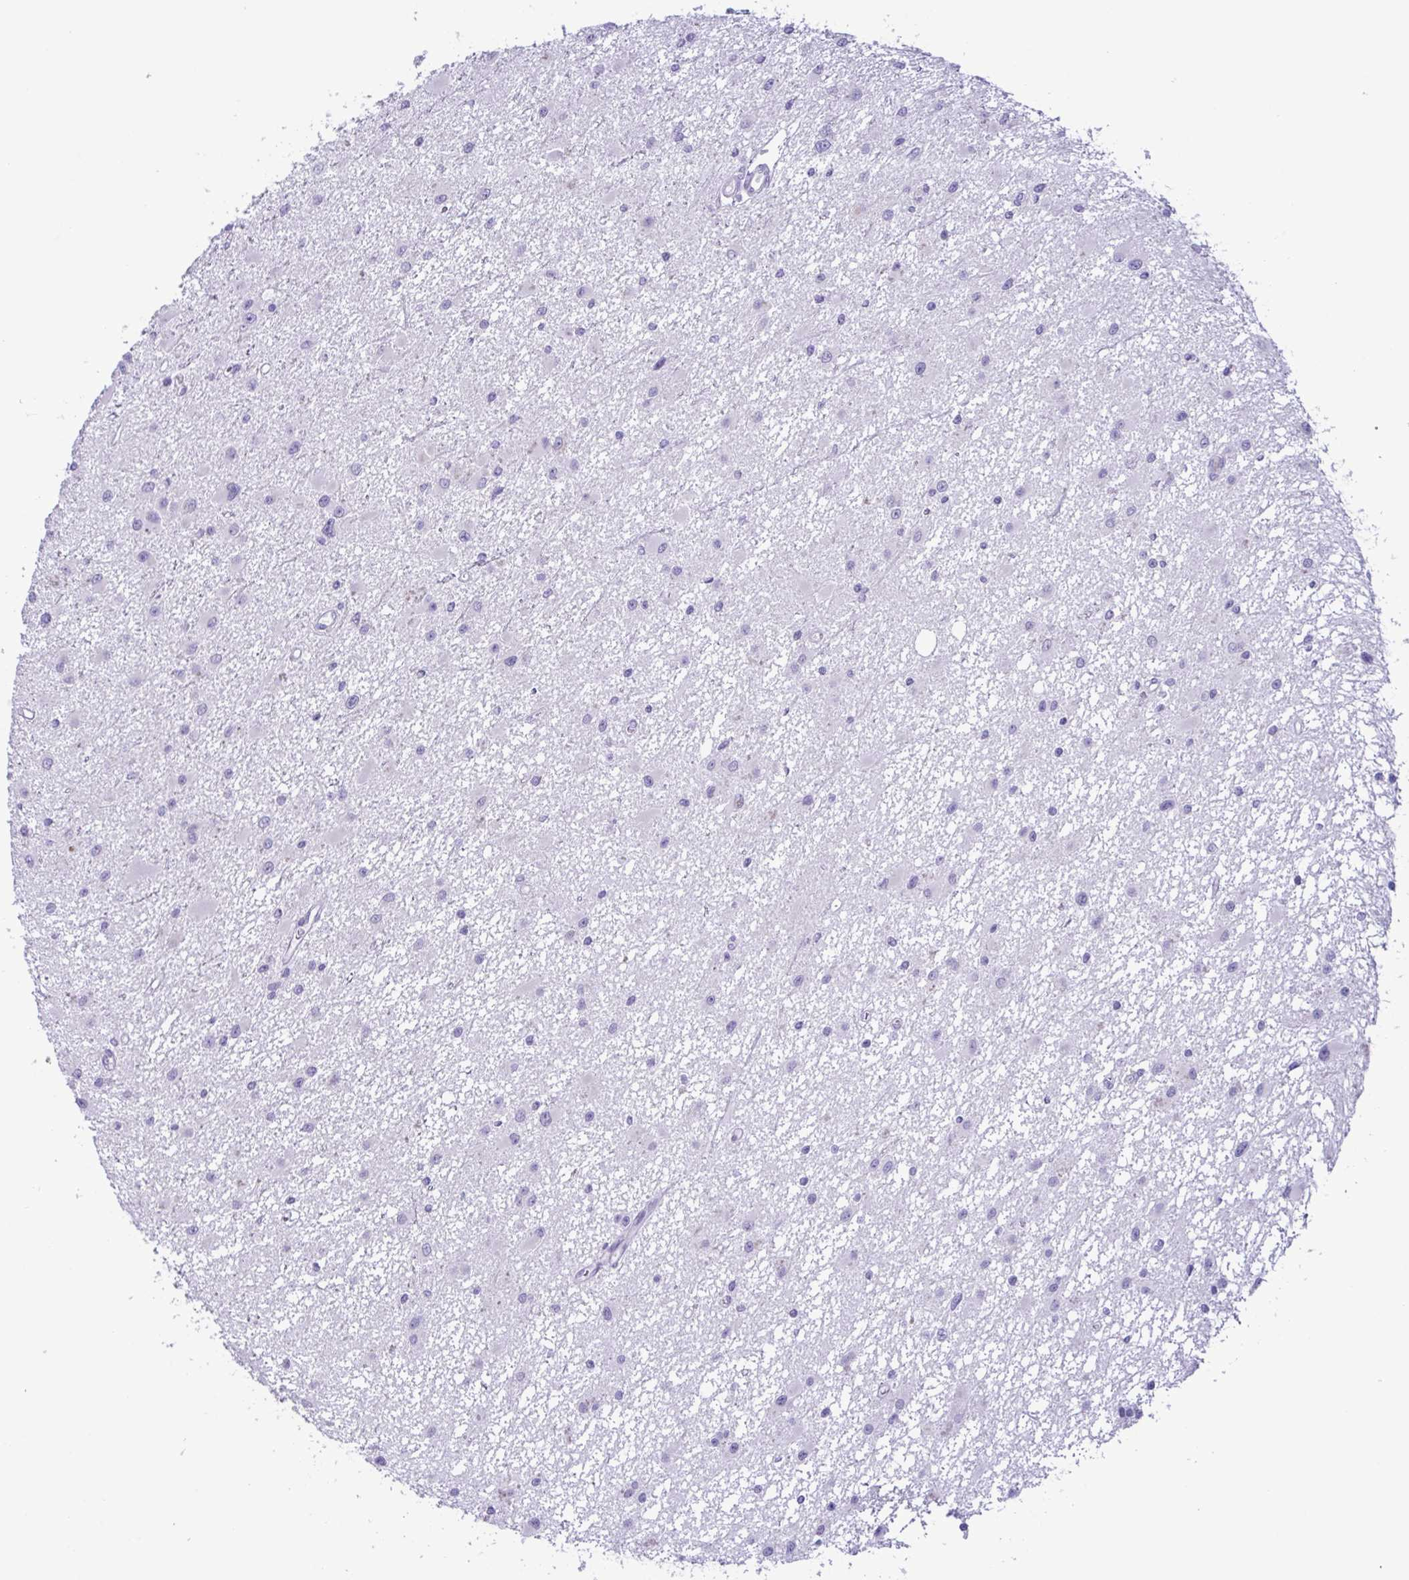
{"staining": {"intensity": "negative", "quantity": "none", "location": "none"}, "tissue": "glioma", "cell_type": "Tumor cells", "image_type": "cancer", "snomed": [{"axis": "morphology", "description": "Glioma, malignant, High grade"}, {"axis": "topography", "description": "Brain"}], "caption": "This is an immunohistochemistry (IHC) image of human glioma. There is no expression in tumor cells.", "gene": "SREBF1", "patient": {"sex": "male", "age": 54}}